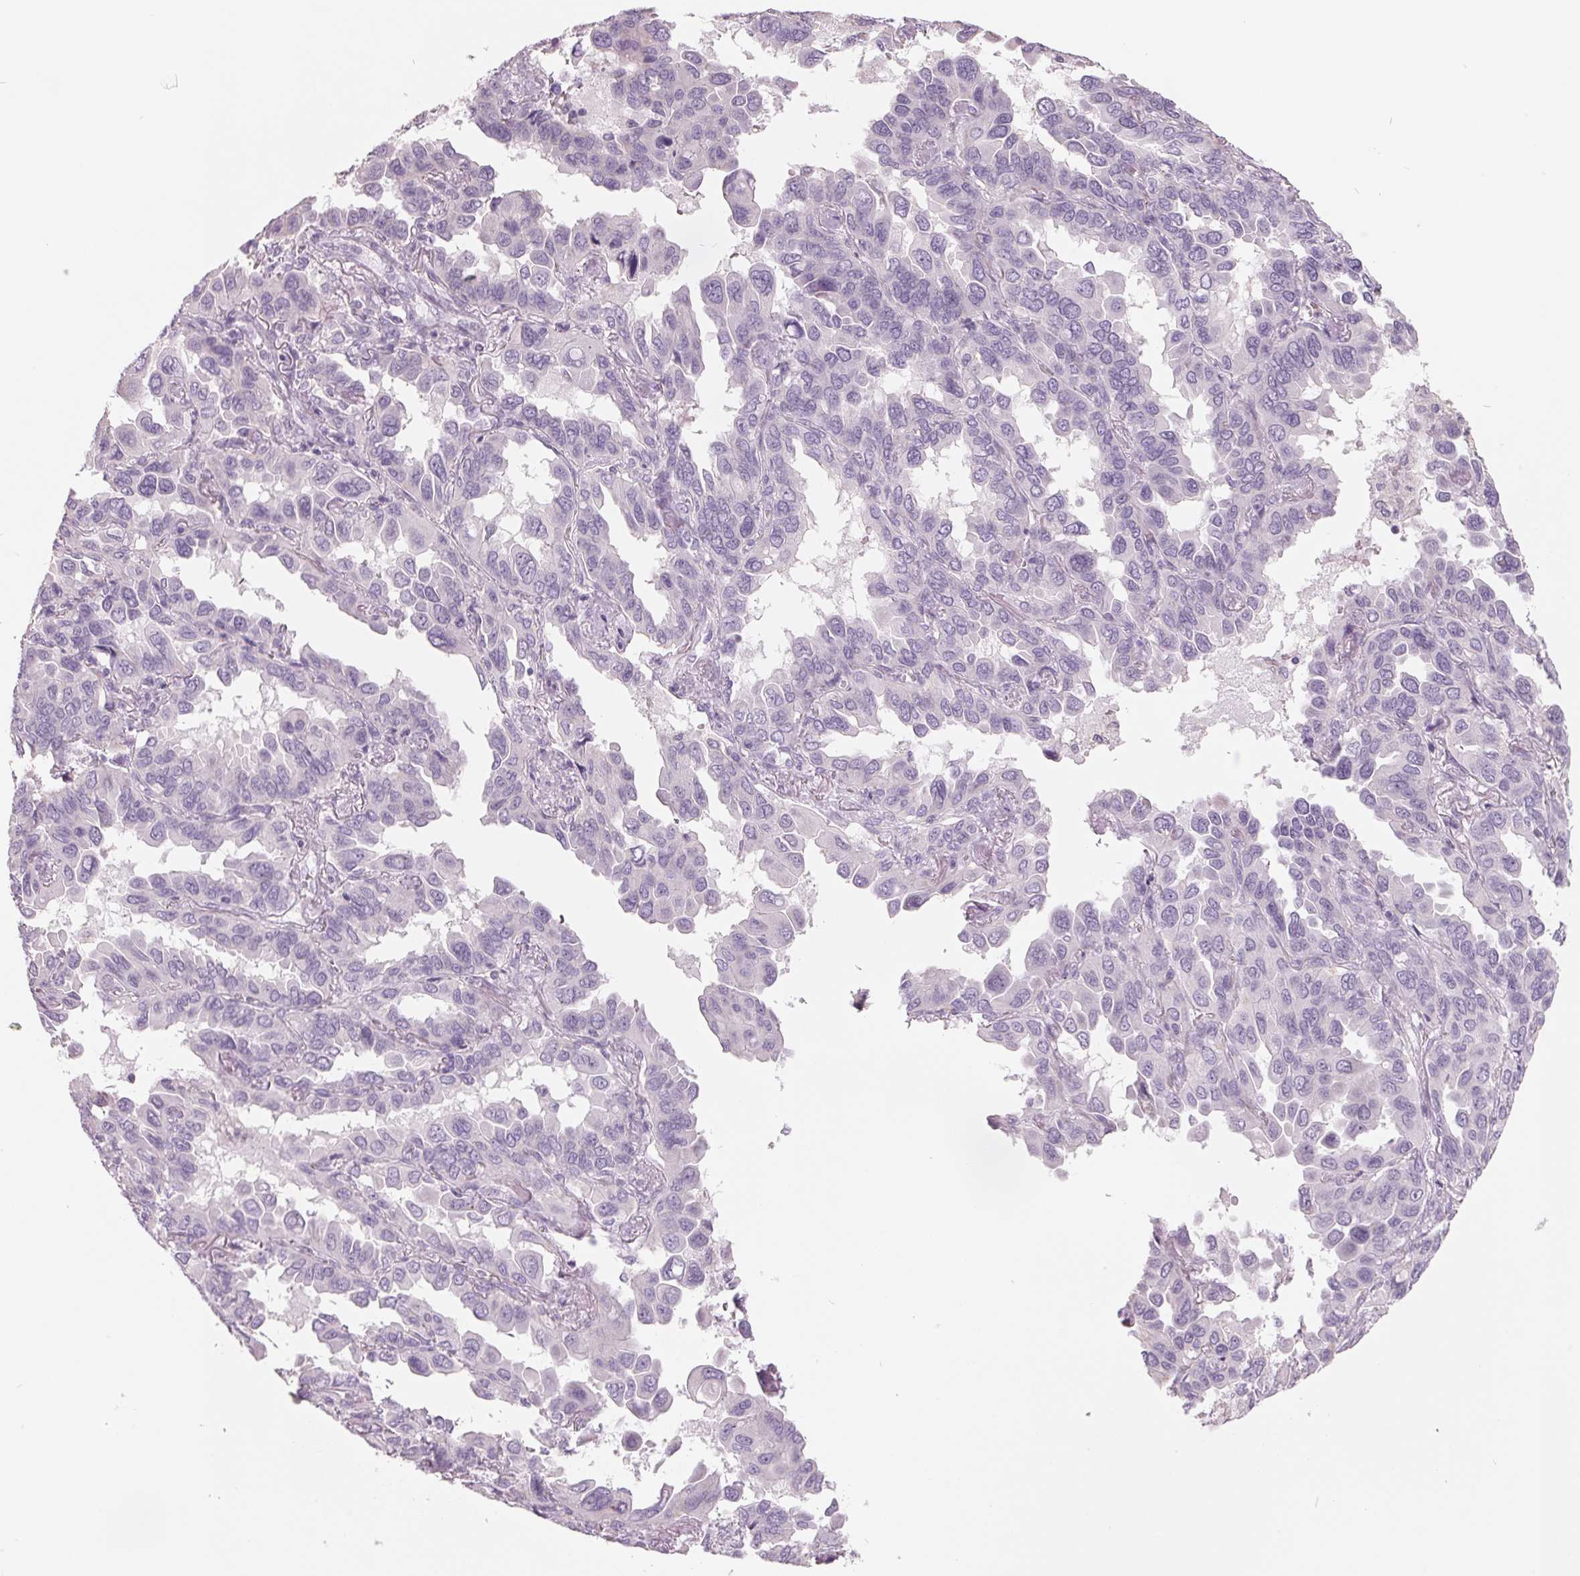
{"staining": {"intensity": "negative", "quantity": "none", "location": "none"}, "tissue": "lung cancer", "cell_type": "Tumor cells", "image_type": "cancer", "snomed": [{"axis": "morphology", "description": "Adenocarcinoma, NOS"}, {"axis": "topography", "description": "Lung"}], "caption": "DAB (3,3'-diaminobenzidine) immunohistochemical staining of adenocarcinoma (lung) reveals no significant positivity in tumor cells.", "gene": "FTCD", "patient": {"sex": "male", "age": 64}}